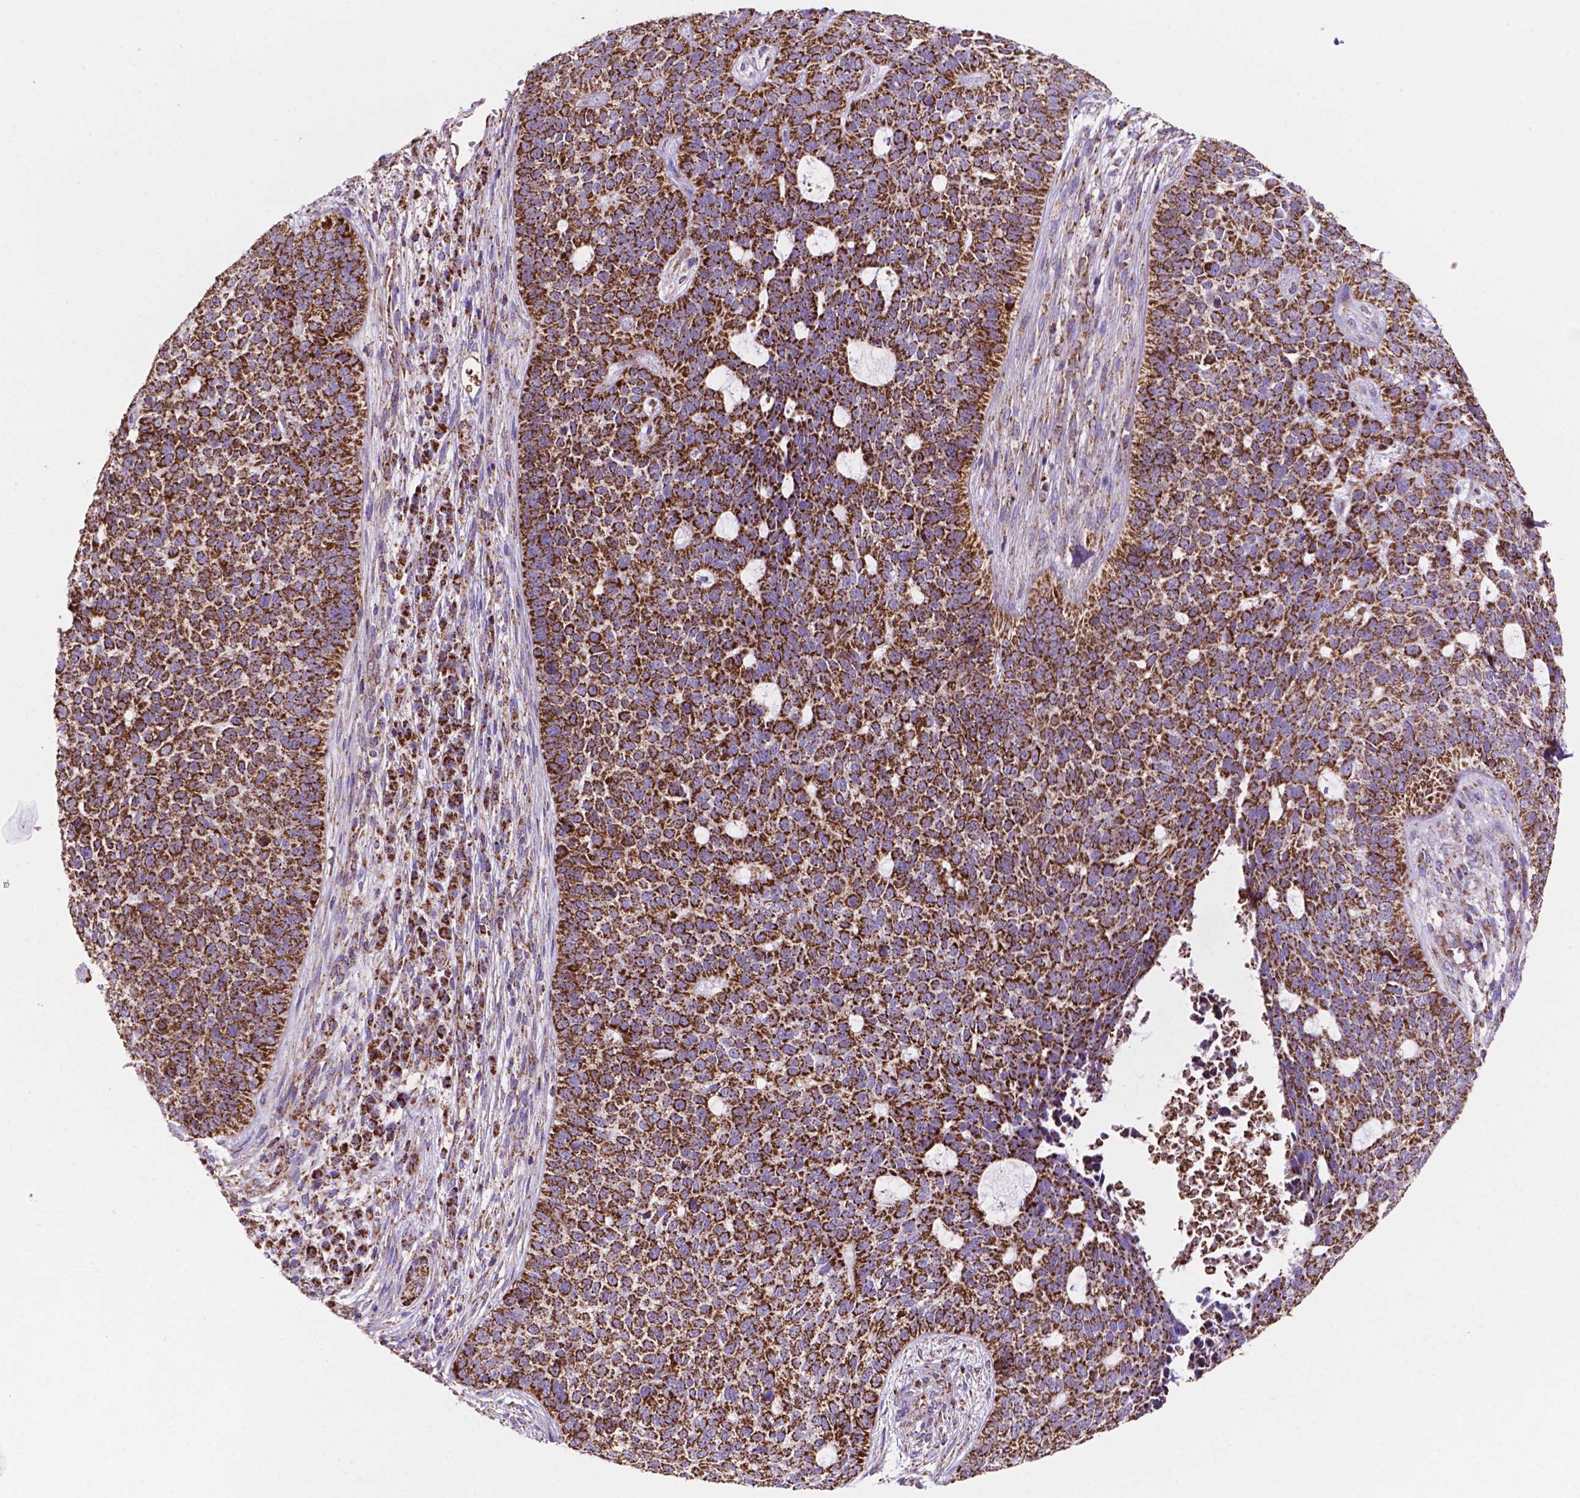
{"staining": {"intensity": "strong", "quantity": ">75%", "location": "cytoplasmic/membranous"}, "tissue": "skin cancer", "cell_type": "Tumor cells", "image_type": "cancer", "snomed": [{"axis": "morphology", "description": "Basal cell carcinoma"}, {"axis": "topography", "description": "Skin"}], "caption": "Immunohistochemistry image of neoplastic tissue: basal cell carcinoma (skin) stained using immunohistochemistry exhibits high levels of strong protein expression localized specifically in the cytoplasmic/membranous of tumor cells, appearing as a cytoplasmic/membranous brown color.", "gene": "HSPD1", "patient": {"sex": "female", "age": 69}}